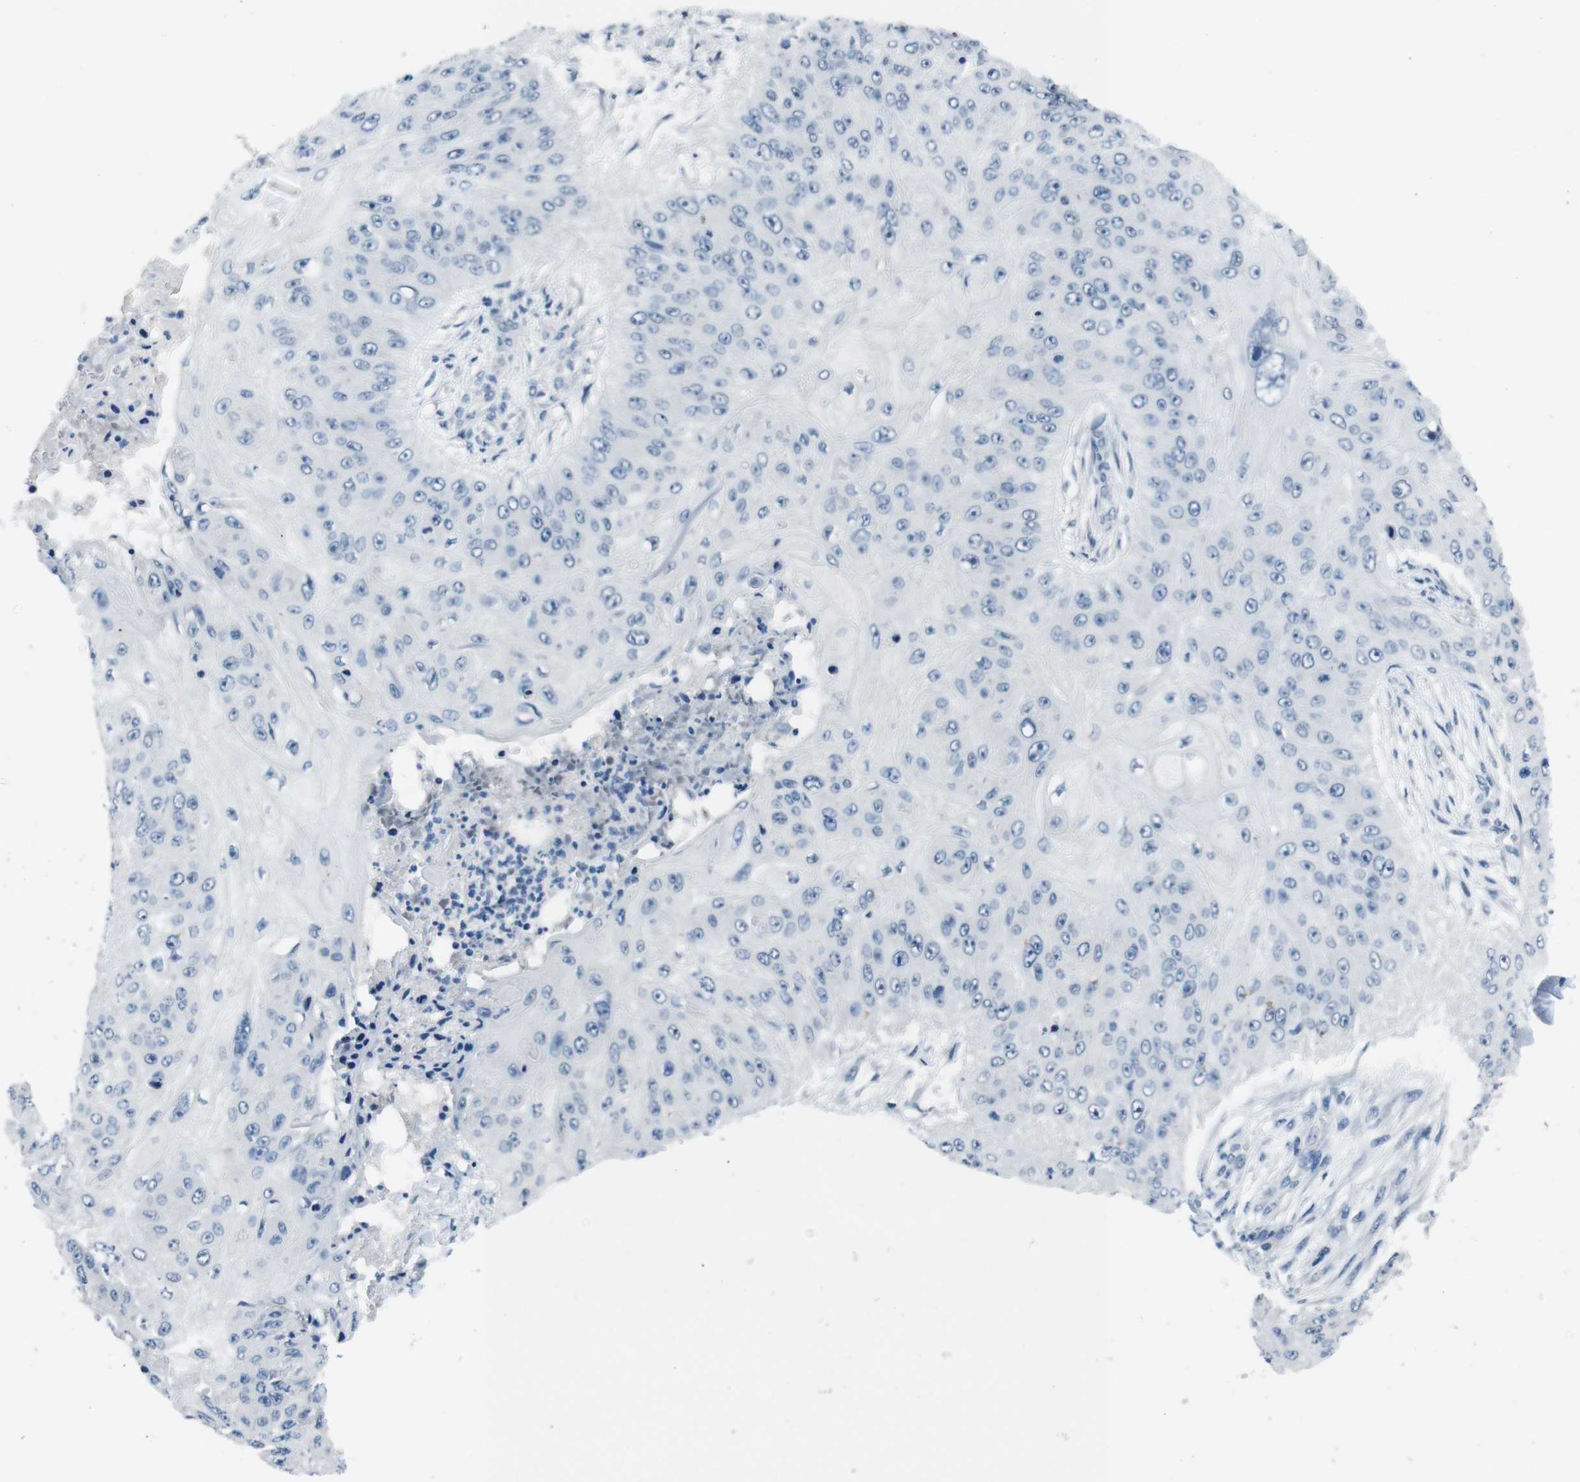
{"staining": {"intensity": "negative", "quantity": "none", "location": "none"}, "tissue": "skin cancer", "cell_type": "Tumor cells", "image_type": "cancer", "snomed": [{"axis": "morphology", "description": "Squamous cell carcinoma, NOS"}, {"axis": "topography", "description": "Skin"}], "caption": "Immunohistochemistry photomicrograph of human skin squamous cell carcinoma stained for a protein (brown), which shows no staining in tumor cells.", "gene": "HRH2", "patient": {"sex": "female", "age": 80}}